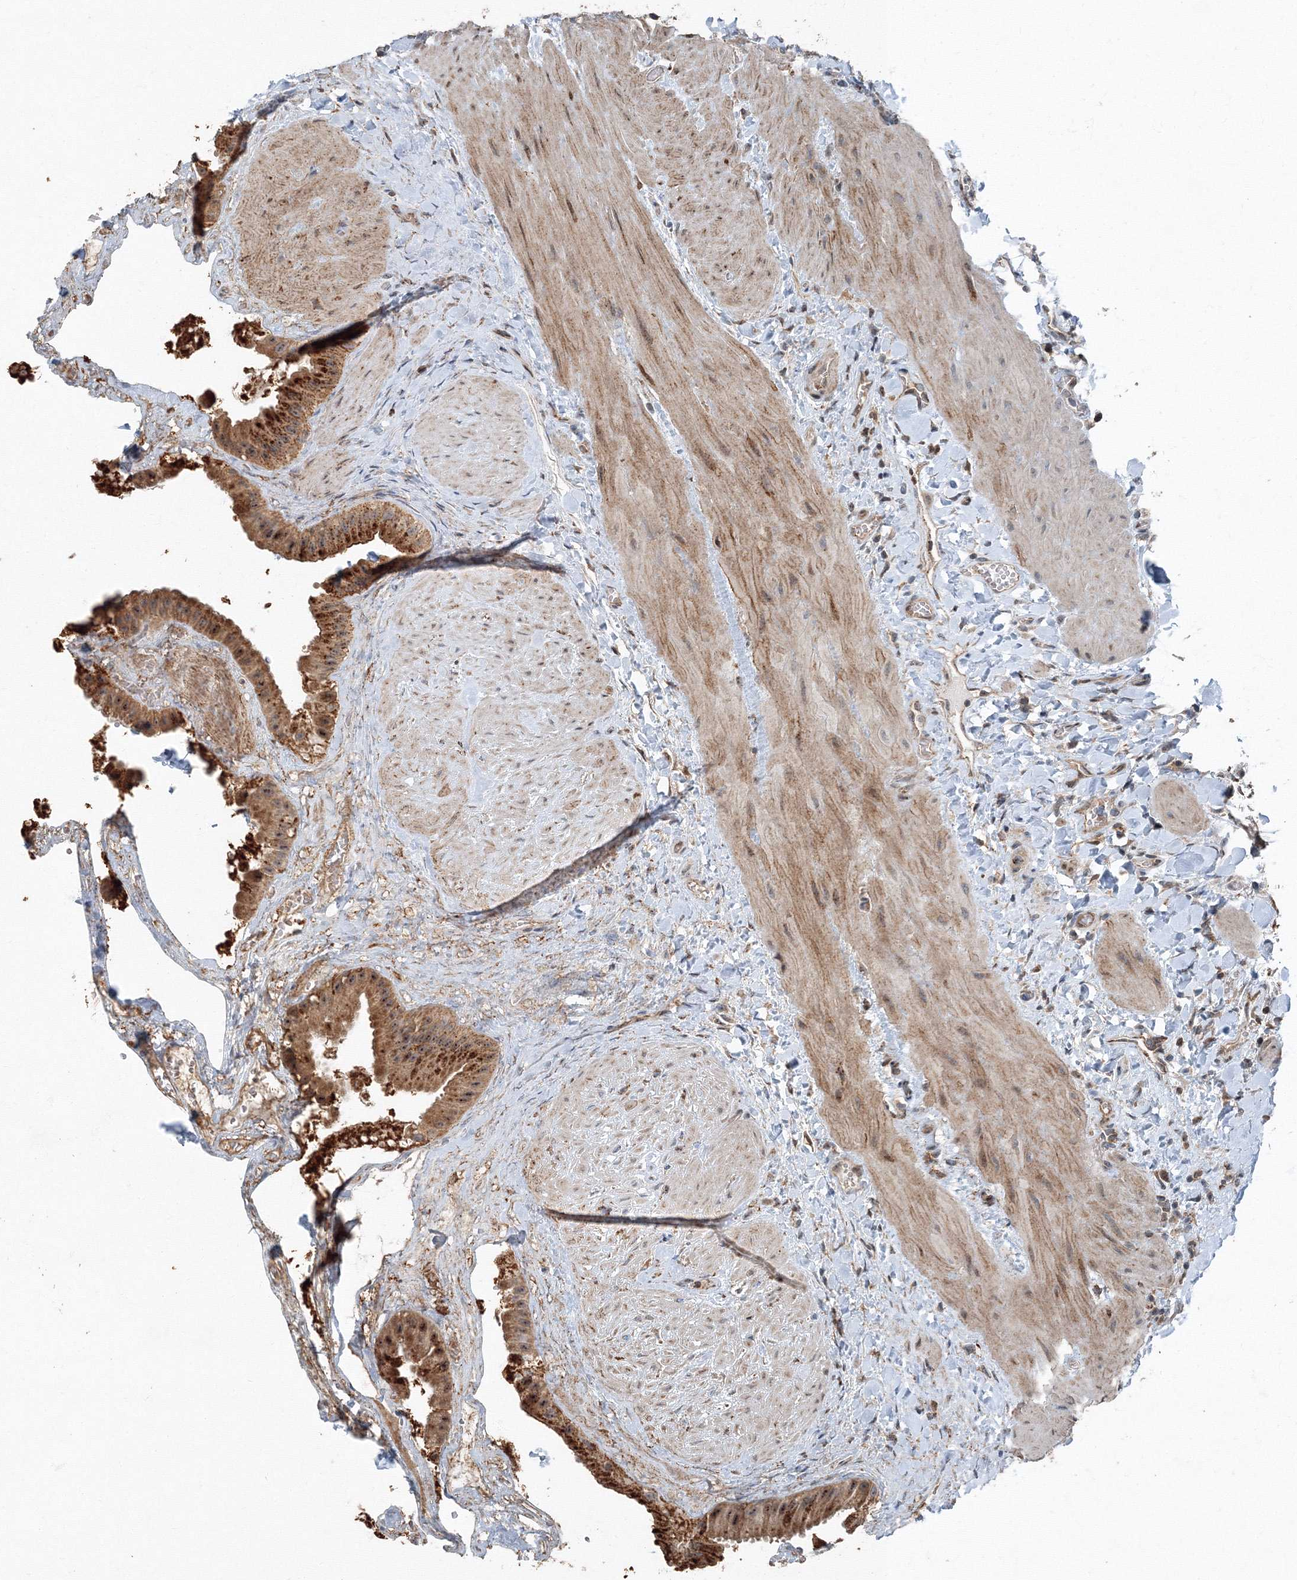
{"staining": {"intensity": "strong", "quantity": ">75%", "location": "cytoplasmic/membranous"}, "tissue": "gallbladder", "cell_type": "Glandular cells", "image_type": "normal", "snomed": [{"axis": "morphology", "description": "Normal tissue, NOS"}, {"axis": "topography", "description": "Gallbladder"}], "caption": "IHC photomicrograph of benign human gallbladder stained for a protein (brown), which exhibits high levels of strong cytoplasmic/membranous expression in about >75% of glandular cells.", "gene": "AASDH", "patient": {"sex": "male", "age": 55}}